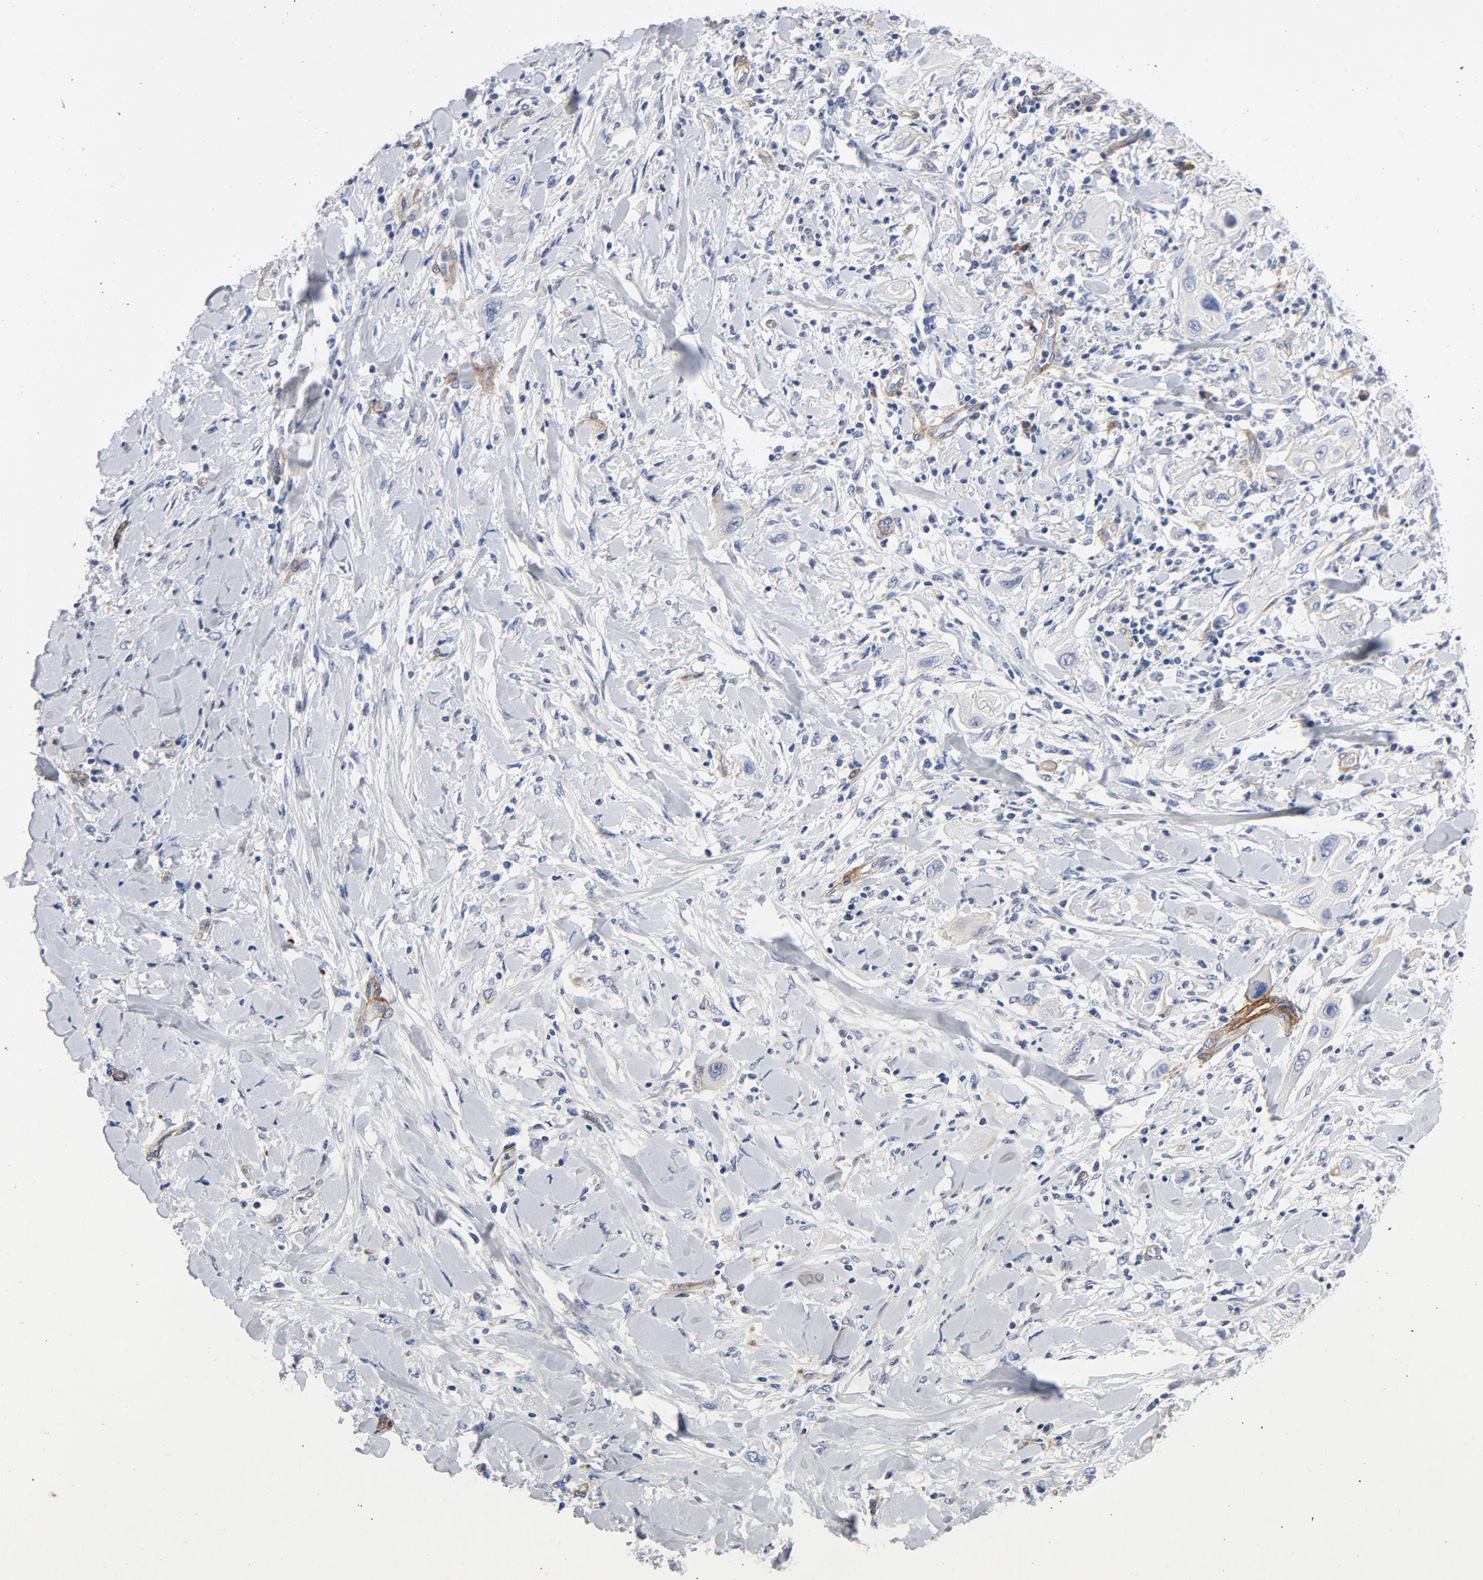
{"staining": {"intensity": "negative", "quantity": "none", "location": "none"}, "tissue": "lung cancer", "cell_type": "Tumor cells", "image_type": "cancer", "snomed": [{"axis": "morphology", "description": "Squamous cell carcinoma, NOS"}, {"axis": "topography", "description": "Lung"}], "caption": "Immunohistochemistry (IHC) photomicrograph of neoplastic tissue: lung cancer (squamous cell carcinoma) stained with DAB shows no significant protein positivity in tumor cells. (Immunohistochemistry (IHC), brightfield microscopy, high magnification).", "gene": "LAMC1", "patient": {"sex": "female", "age": 47}}